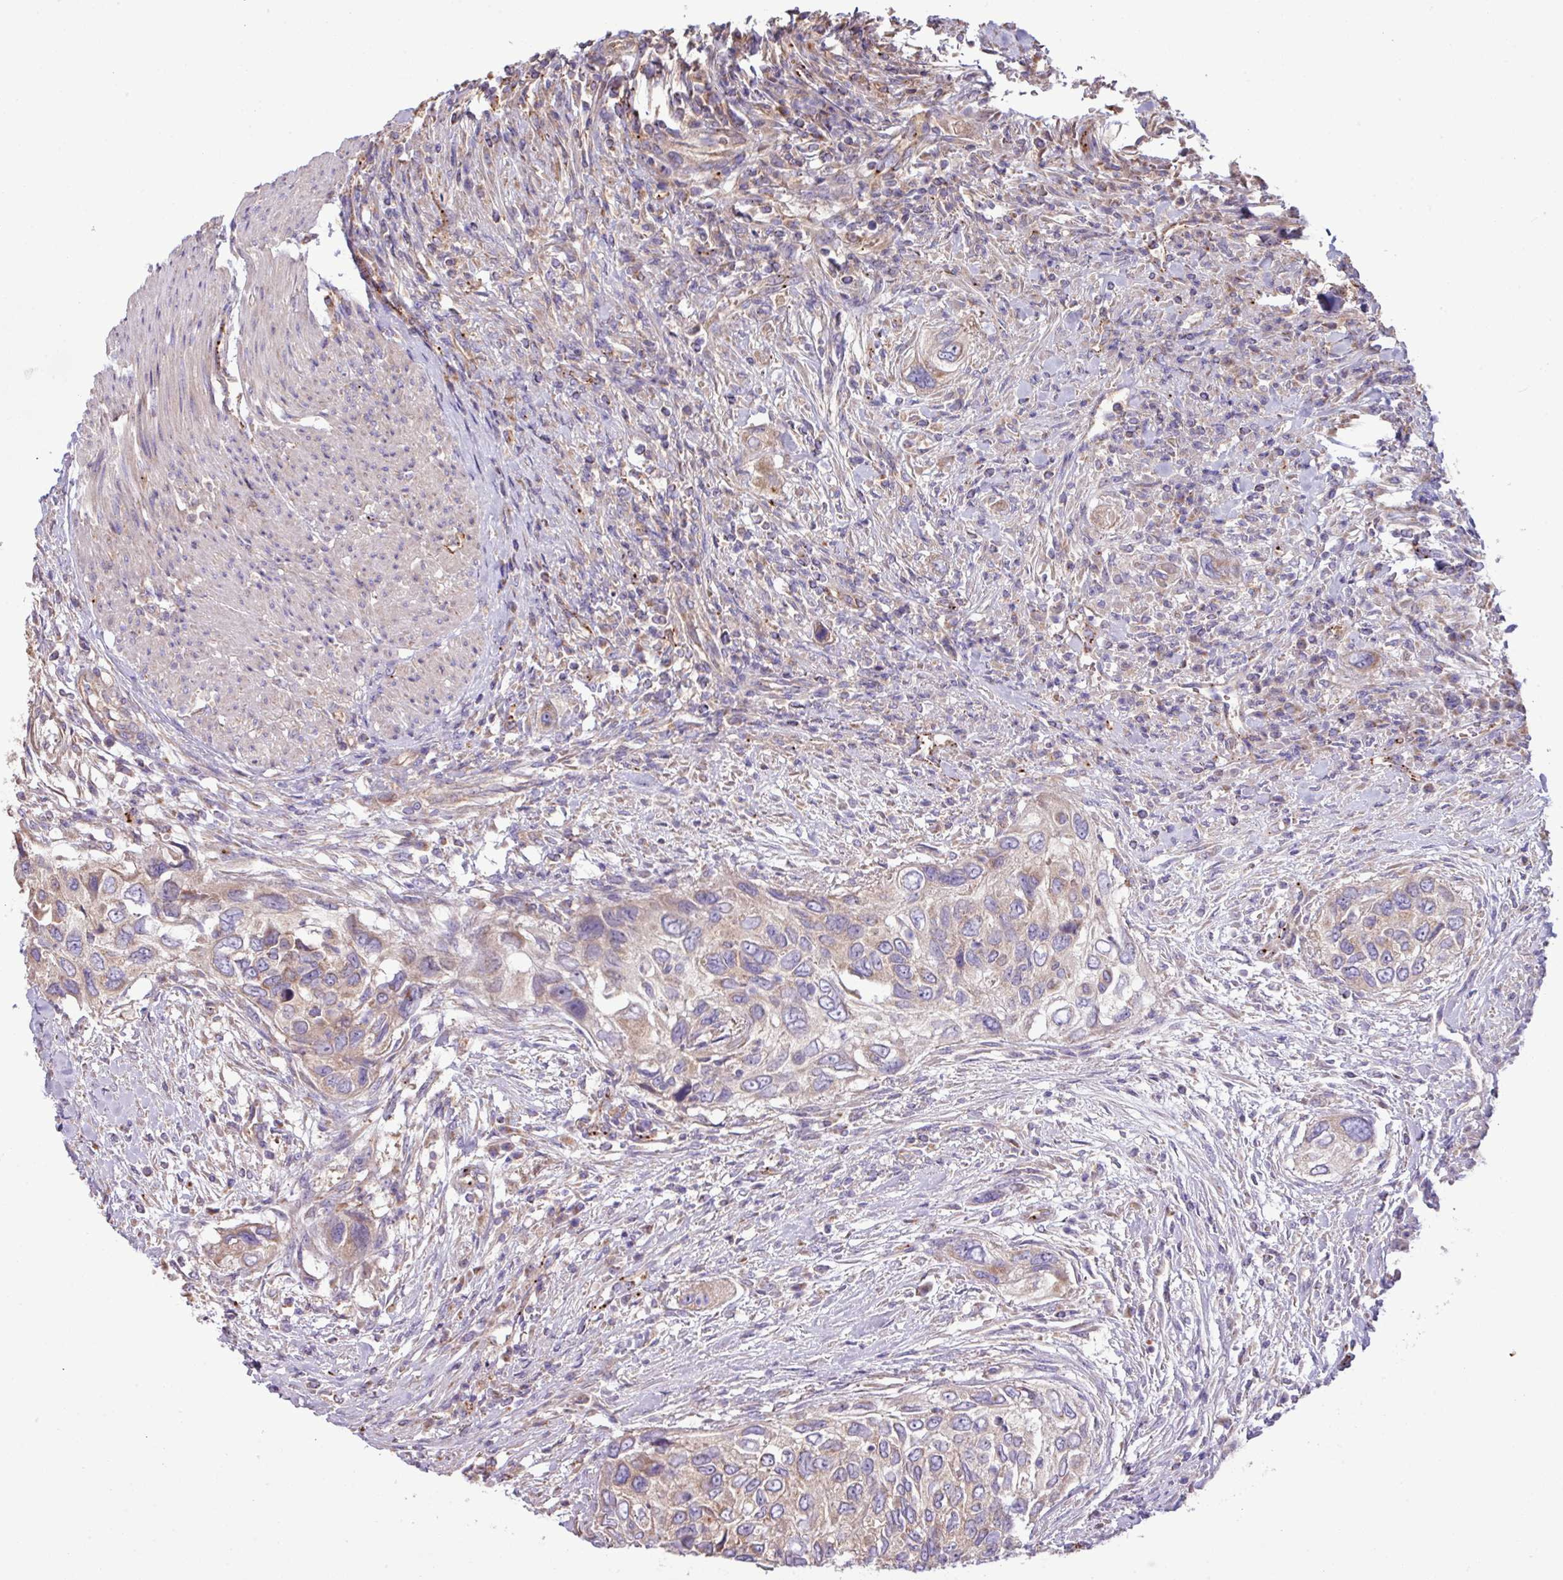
{"staining": {"intensity": "weak", "quantity": "25%-75%", "location": "cytoplasmic/membranous"}, "tissue": "urothelial cancer", "cell_type": "Tumor cells", "image_type": "cancer", "snomed": [{"axis": "morphology", "description": "Urothelial carcinoma, High grade"}, {"axis": "topography", "description": "Urinary bladder"}], "caption": "Urothelial carcinoma (high-grade) tissue displays weak cytoplasmic/membranous expression in approximately 25%-75% of tumor cells", "gene": "PPM1J", "patient": {"sex": "female", "age": 60}}